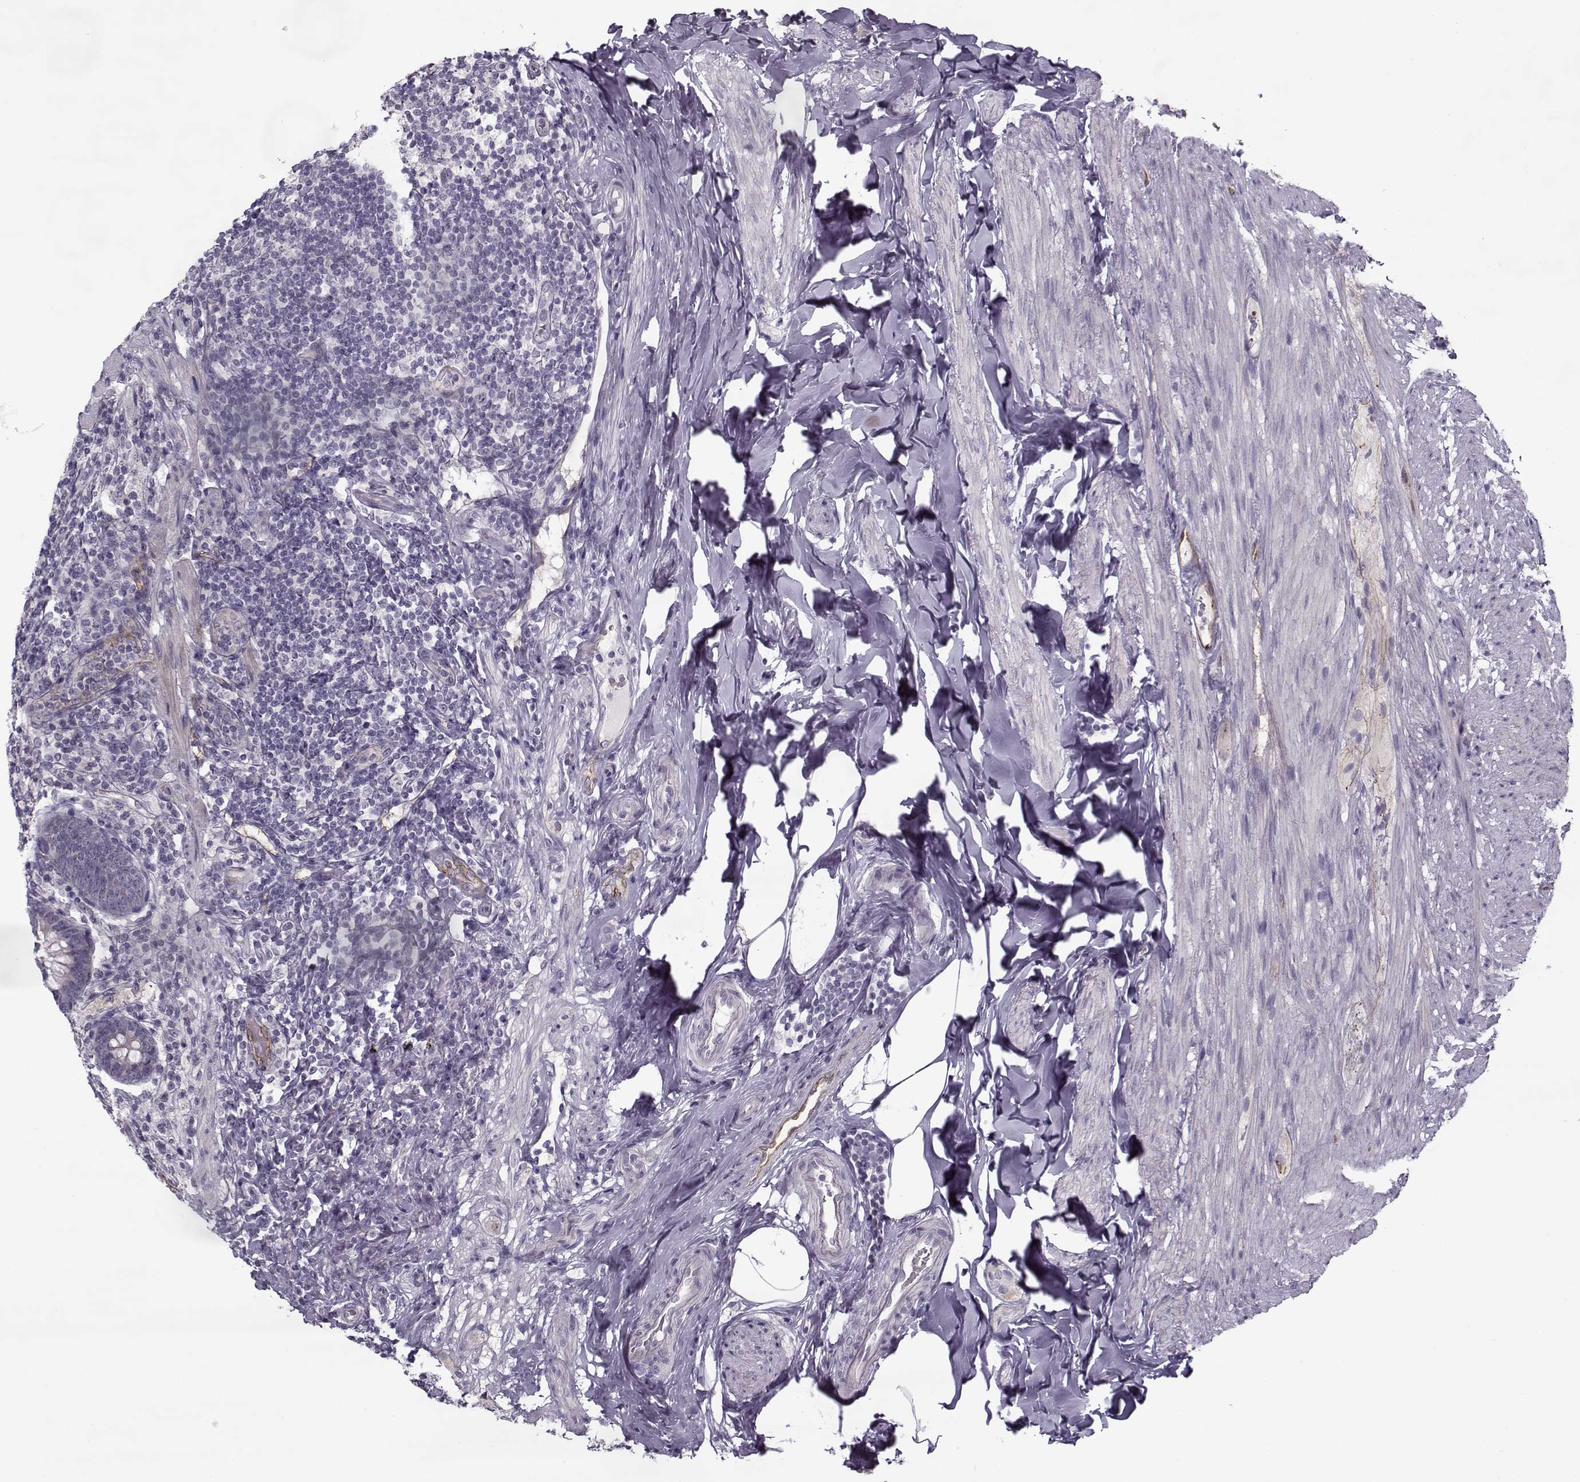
{"staining": {"intensity": "negative", "quantity": "none", "location": "none"}, "tissue": "appendix", "cell_type": "Glandular cells", "image_type": "normal", "snomed": [{"axis": "morphology", "description": "Normal tissue, NOS"}, {"axis": "topography", "description": "Appendix"}], "caption": "The histopathology image shows no significant positivity in glandular cells of appendix.", "gene": "PNMT", "patient": {"sex": "male", "age": 47}}